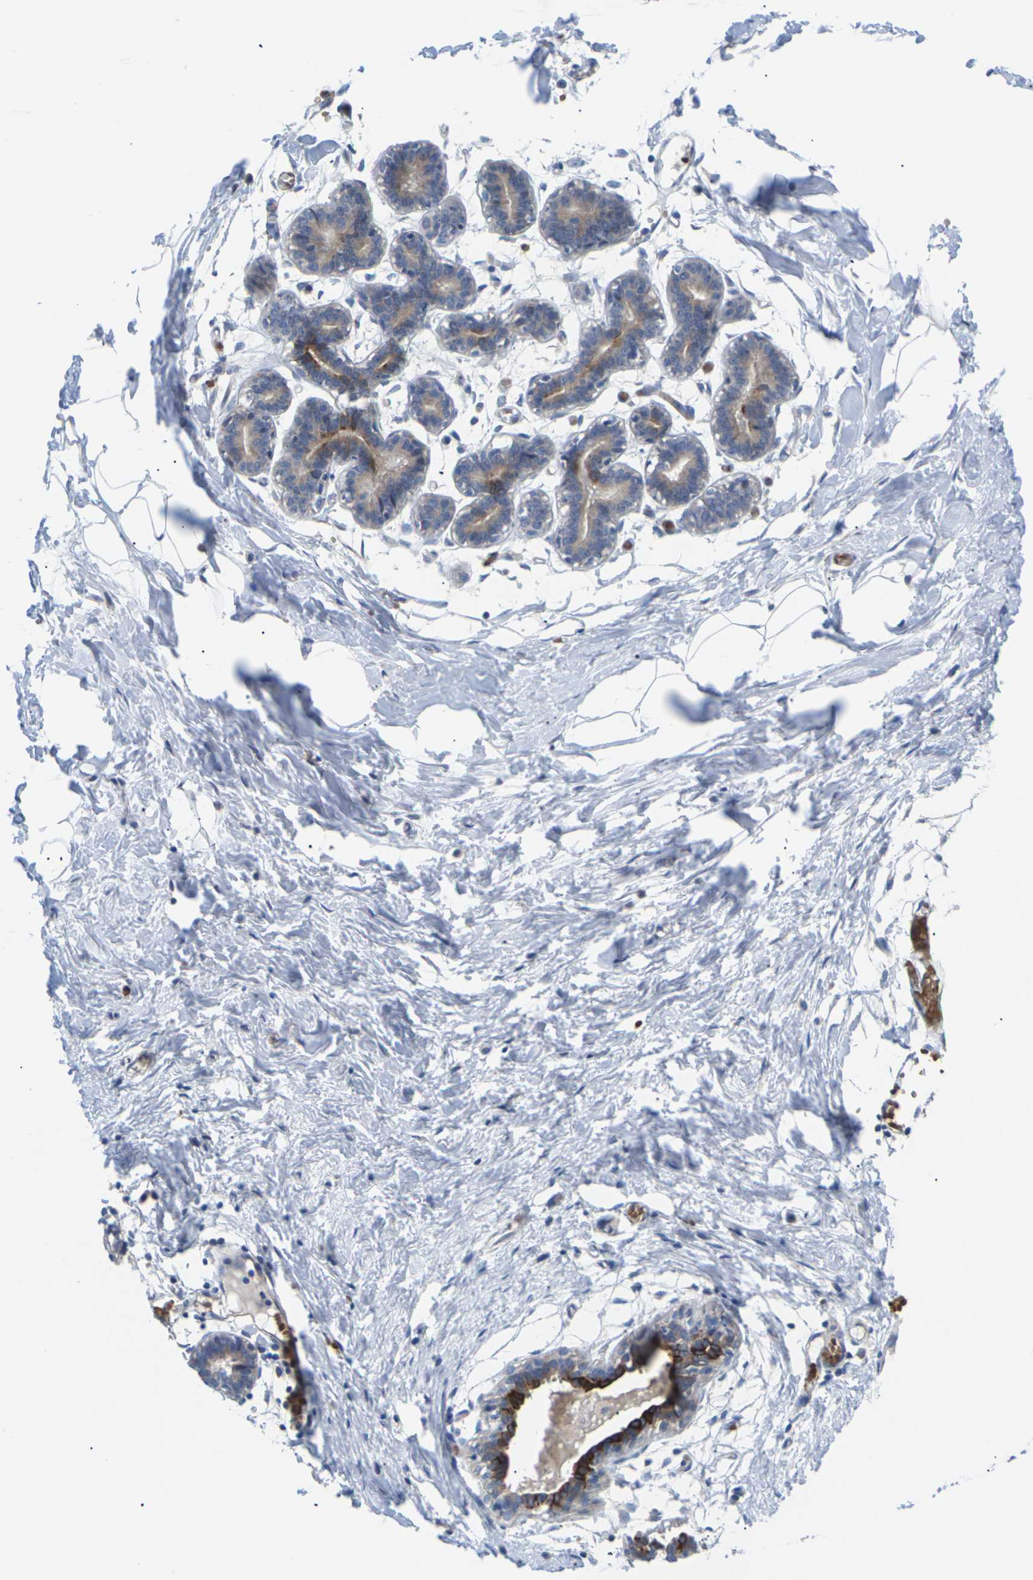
{"staining": {"intensity": "negative", "quantity": "none", "location": "none"}, "tissue": "breast", "cell_type": "Adipocytes", "image_type": "normal", "snomed": [{"axis": "morphology", "description": "Normal tissue, NOS"}, {"axis": "topography", "description": "Breast"}], "caption": "DAB (3,3'-diaminobenzidine) immunohistochemical staining of benign human breast exhibits no significant staining in adipocytes.", "gene": "TMCO4", "patient": {"sex": "female", "age": 27}}